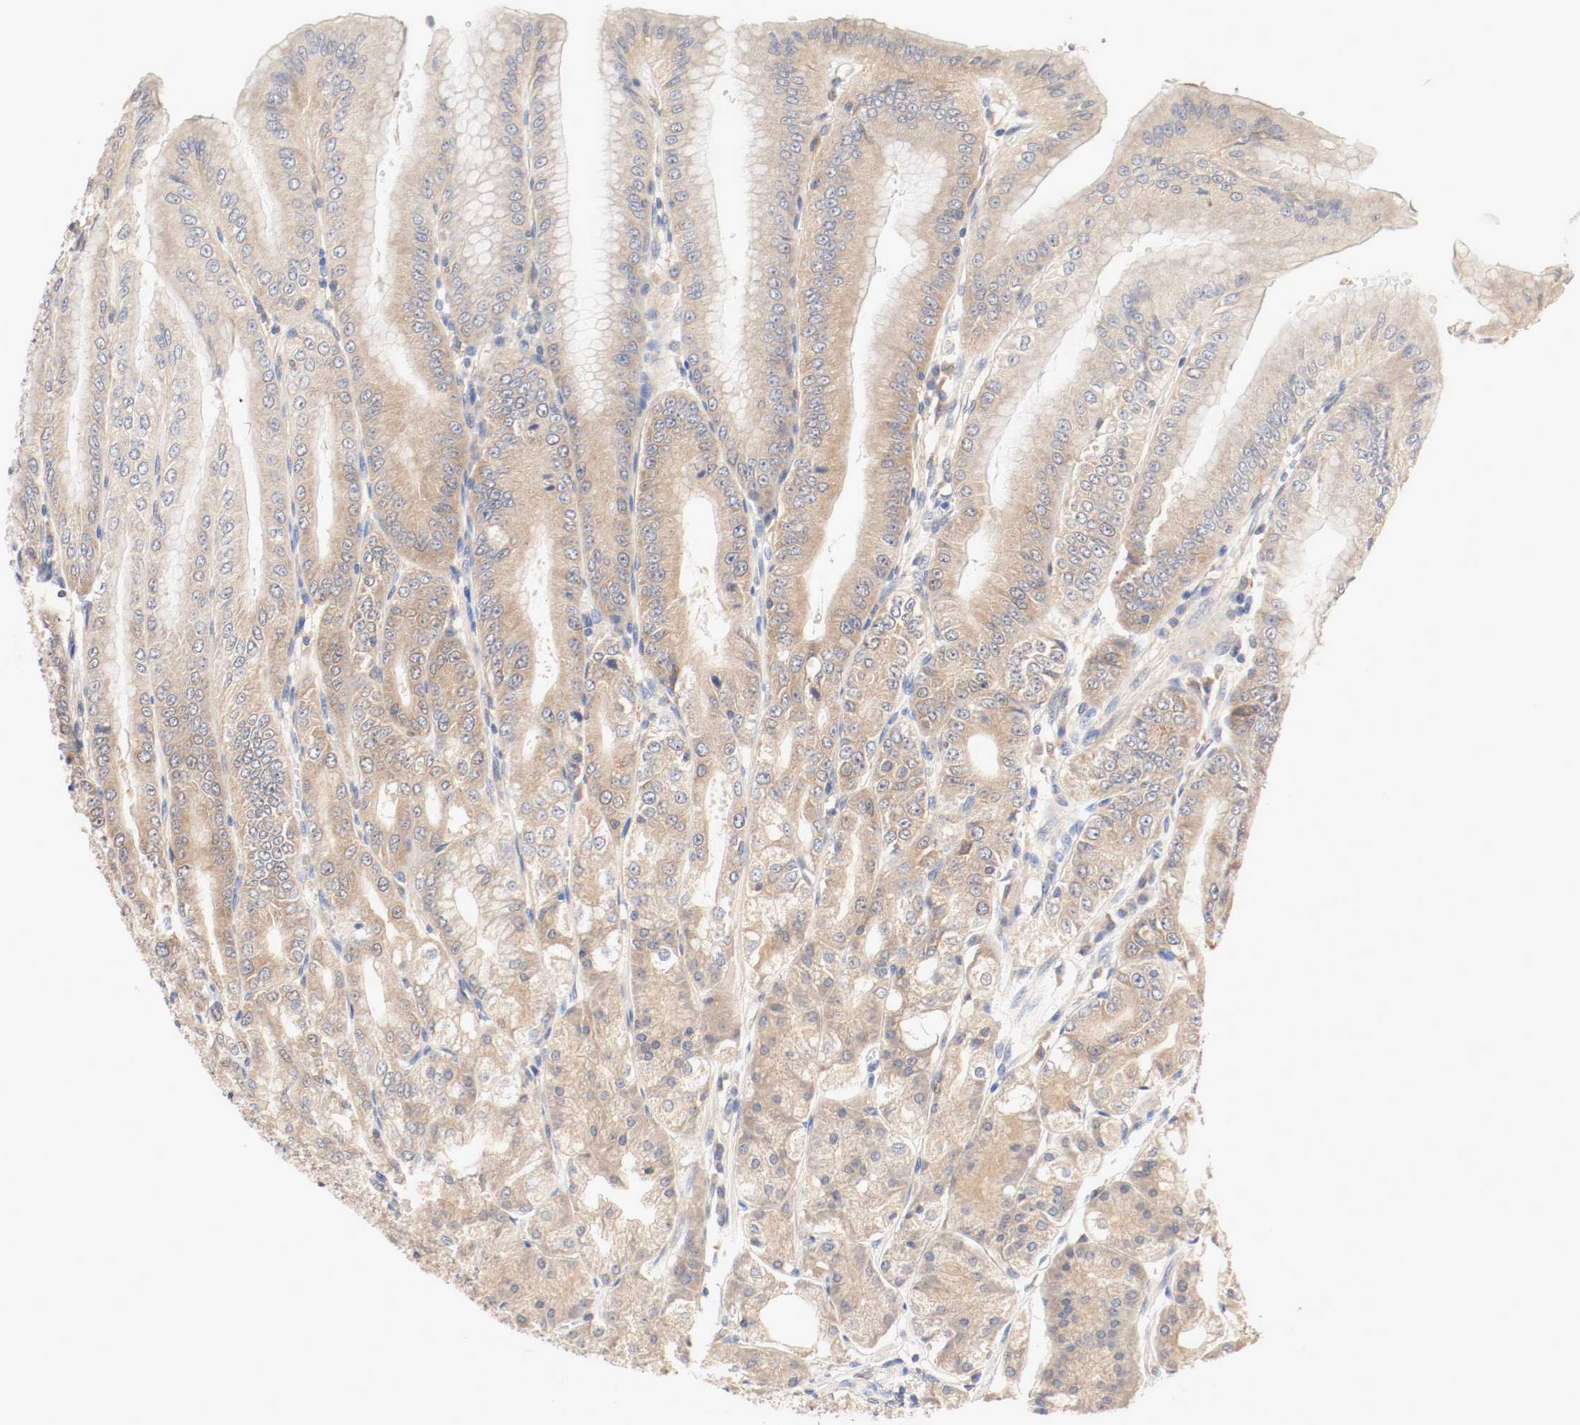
{"staining": {"intensity": "moderate", "quantity": ">75%", "location": "cytoplasmic/membranous"}, "tissue": "stomach", "cell_type": "Glandular cells", "image_type": "normal", "snomed": [{"axis": "morphology", "description": "Normal tissue, NOS"}, {"axis": "topography", "description": "Stomach, lower"}], "caption": "A medium amount of moderate cytoplasmic/membranous expression is identified in approximately >75% of glandular cells in unremarkable stomach. (brown staining indicates protein expression, while blue staining denotes nuclei).", "gene": "GIT1", "patient": {"sex": "male", "age": 71}}